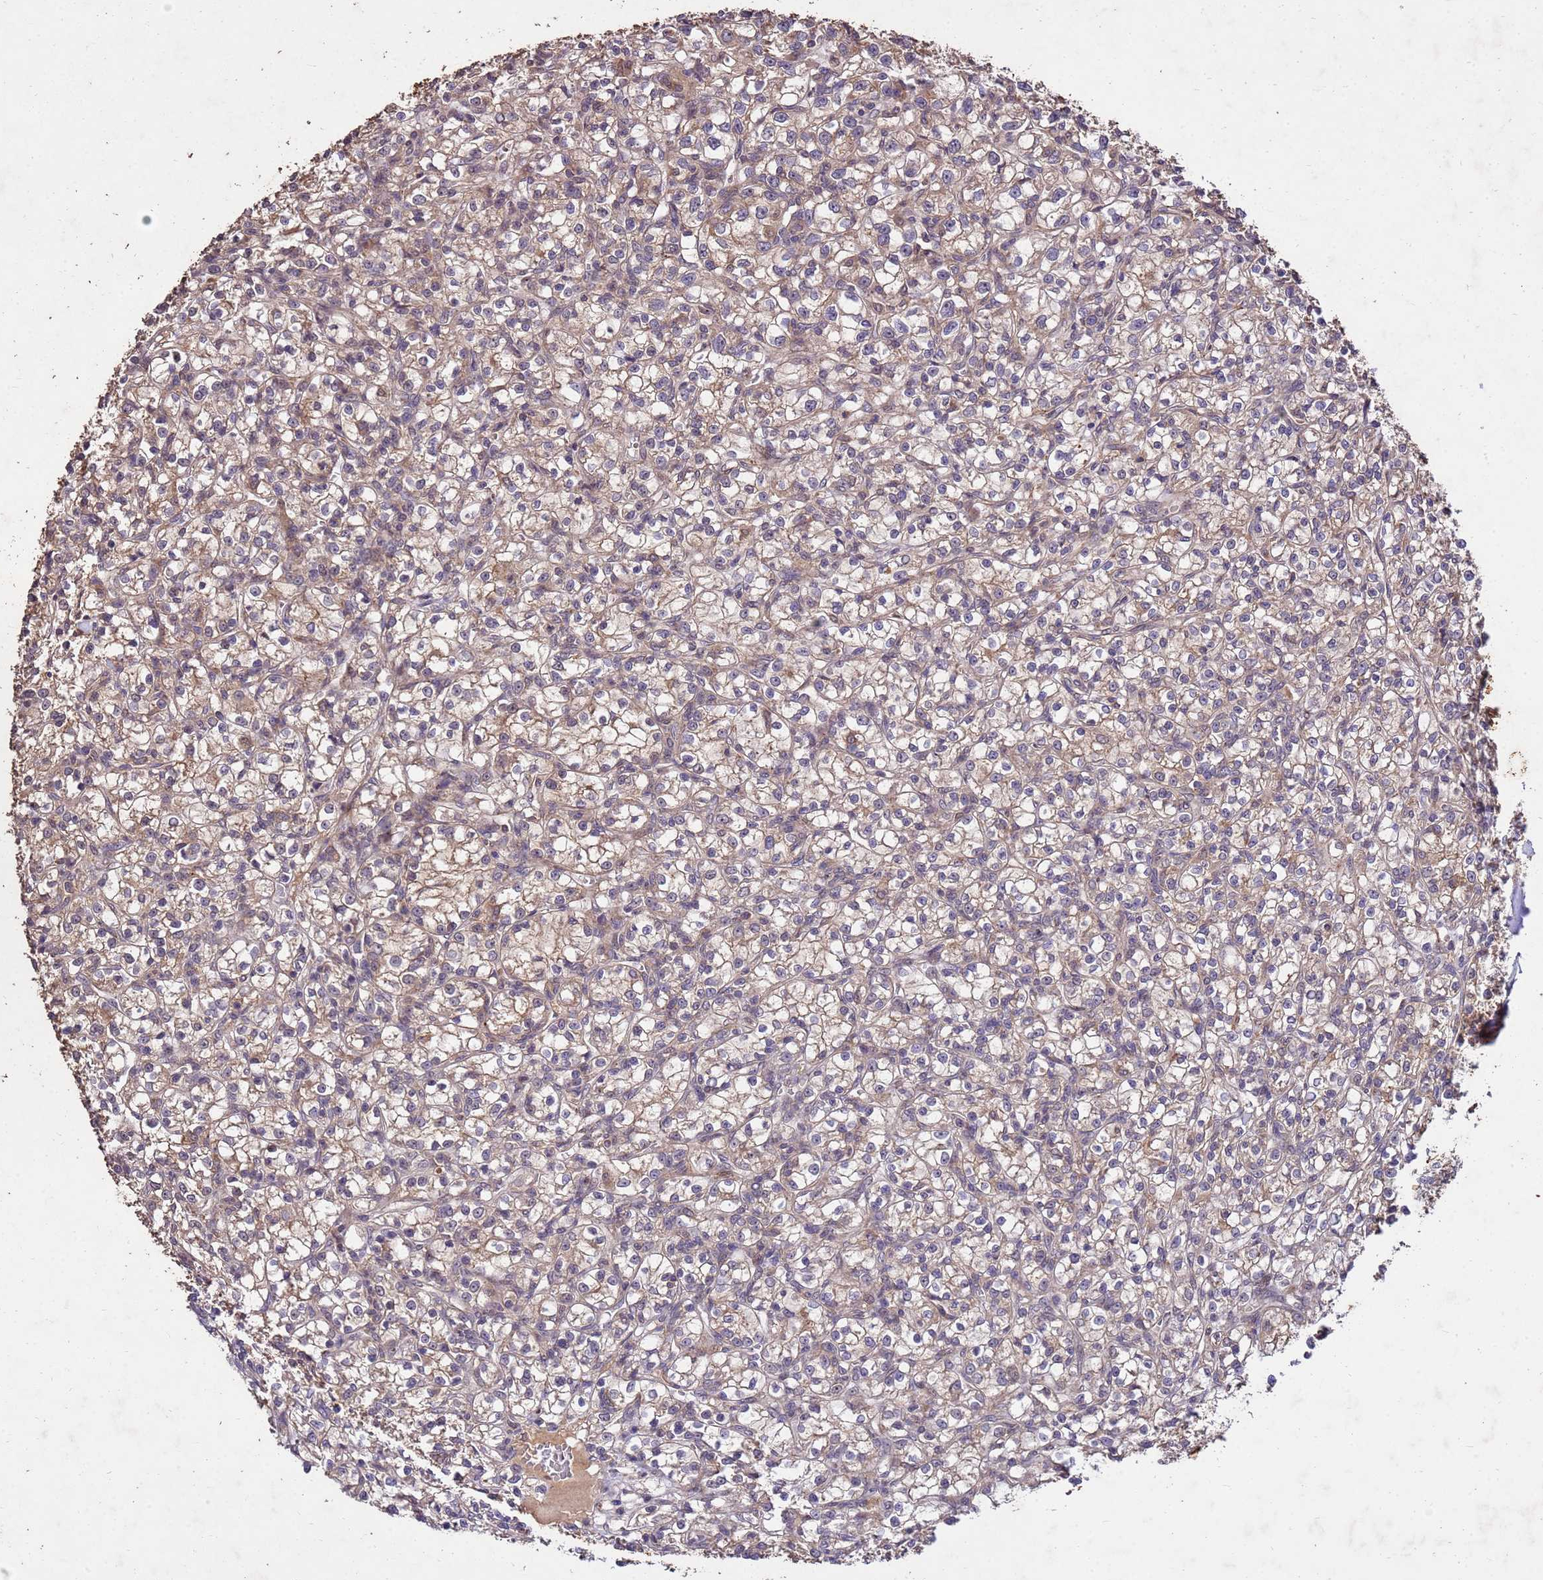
{"staining": {"intensity": "weak", "quantity": ">75%", "location": "cytoplasmic/membranous"}, "tissue": "renal cancer", "cell_type": "Tumor cells", "image_type": "cancer", "snomed": [{"axis": "morphology", "description": "Adenocarcinoma, NOS"}, {"axis": "topography", "description": "Kidney"}], "caption": "Human renal cancer stained for a protein (brown) reveals weak cytoplasmic/membranous positive expression in about >75% of tumor cells.", "gene": "TOR4A", "patient": {"sex": "female", "age": 59}}